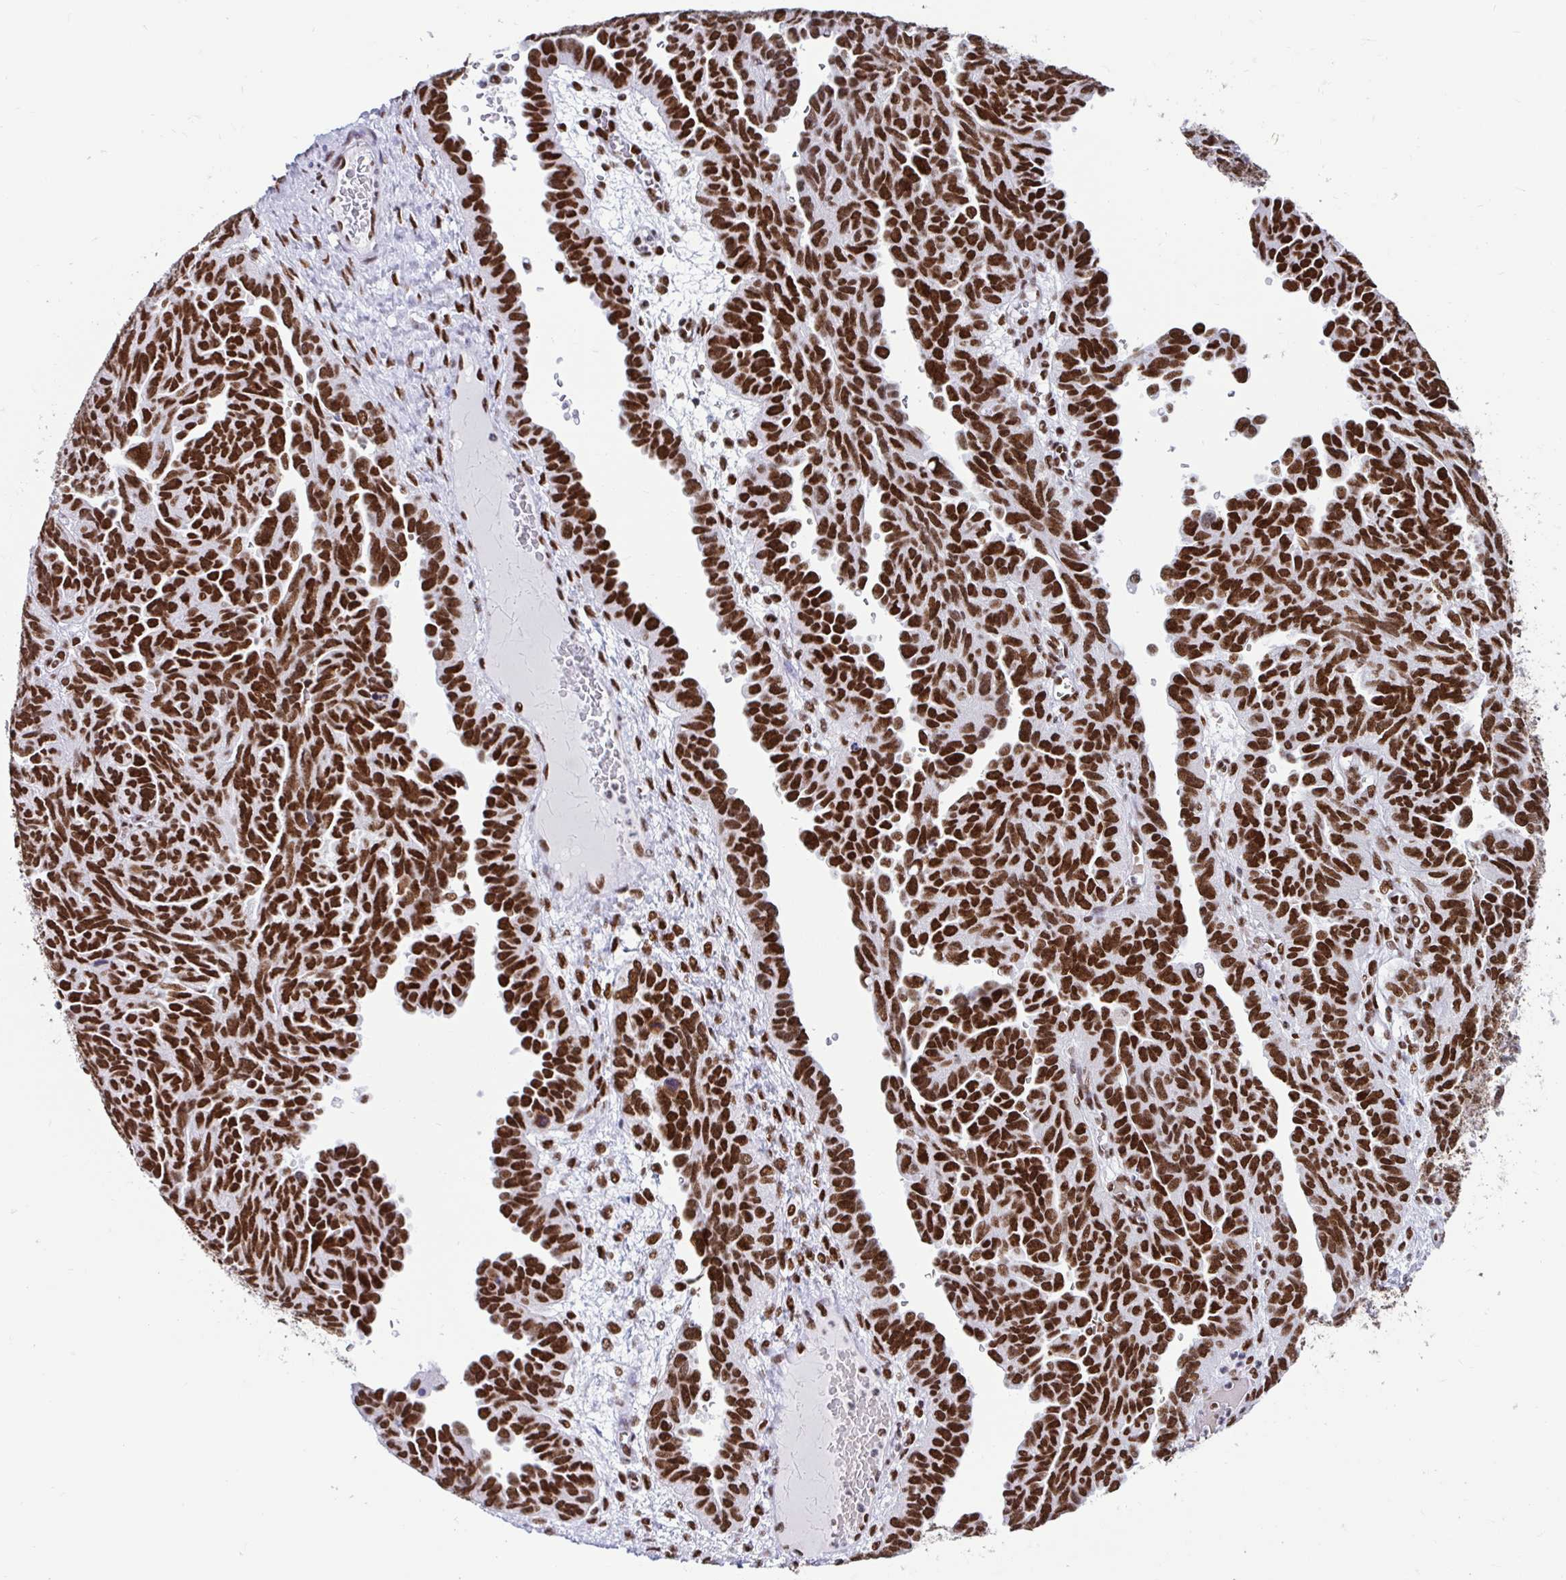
{"staining": {"intensity": "strong", "quantity": ">75%", "location": "nuclear"}, "tissue": "ovarian cancer", "cell_type": "Tumor cells", "image_type": "cancer", "snomed": [{"axis": "morphology", "description": "Cystadenocarcinoma, serous, NOS"}, {"axis": "topography", "description": "Ovary"}], "caption": "Ovarian cancer (serous cystadenocarcinoma) tissue reveals strong nuclear positivity in approximately >75% of tumor cells, visualized by immunohistochemistry.", "gene": "KHDRBS1", "patient": {"sex": "female", "age": 64}}